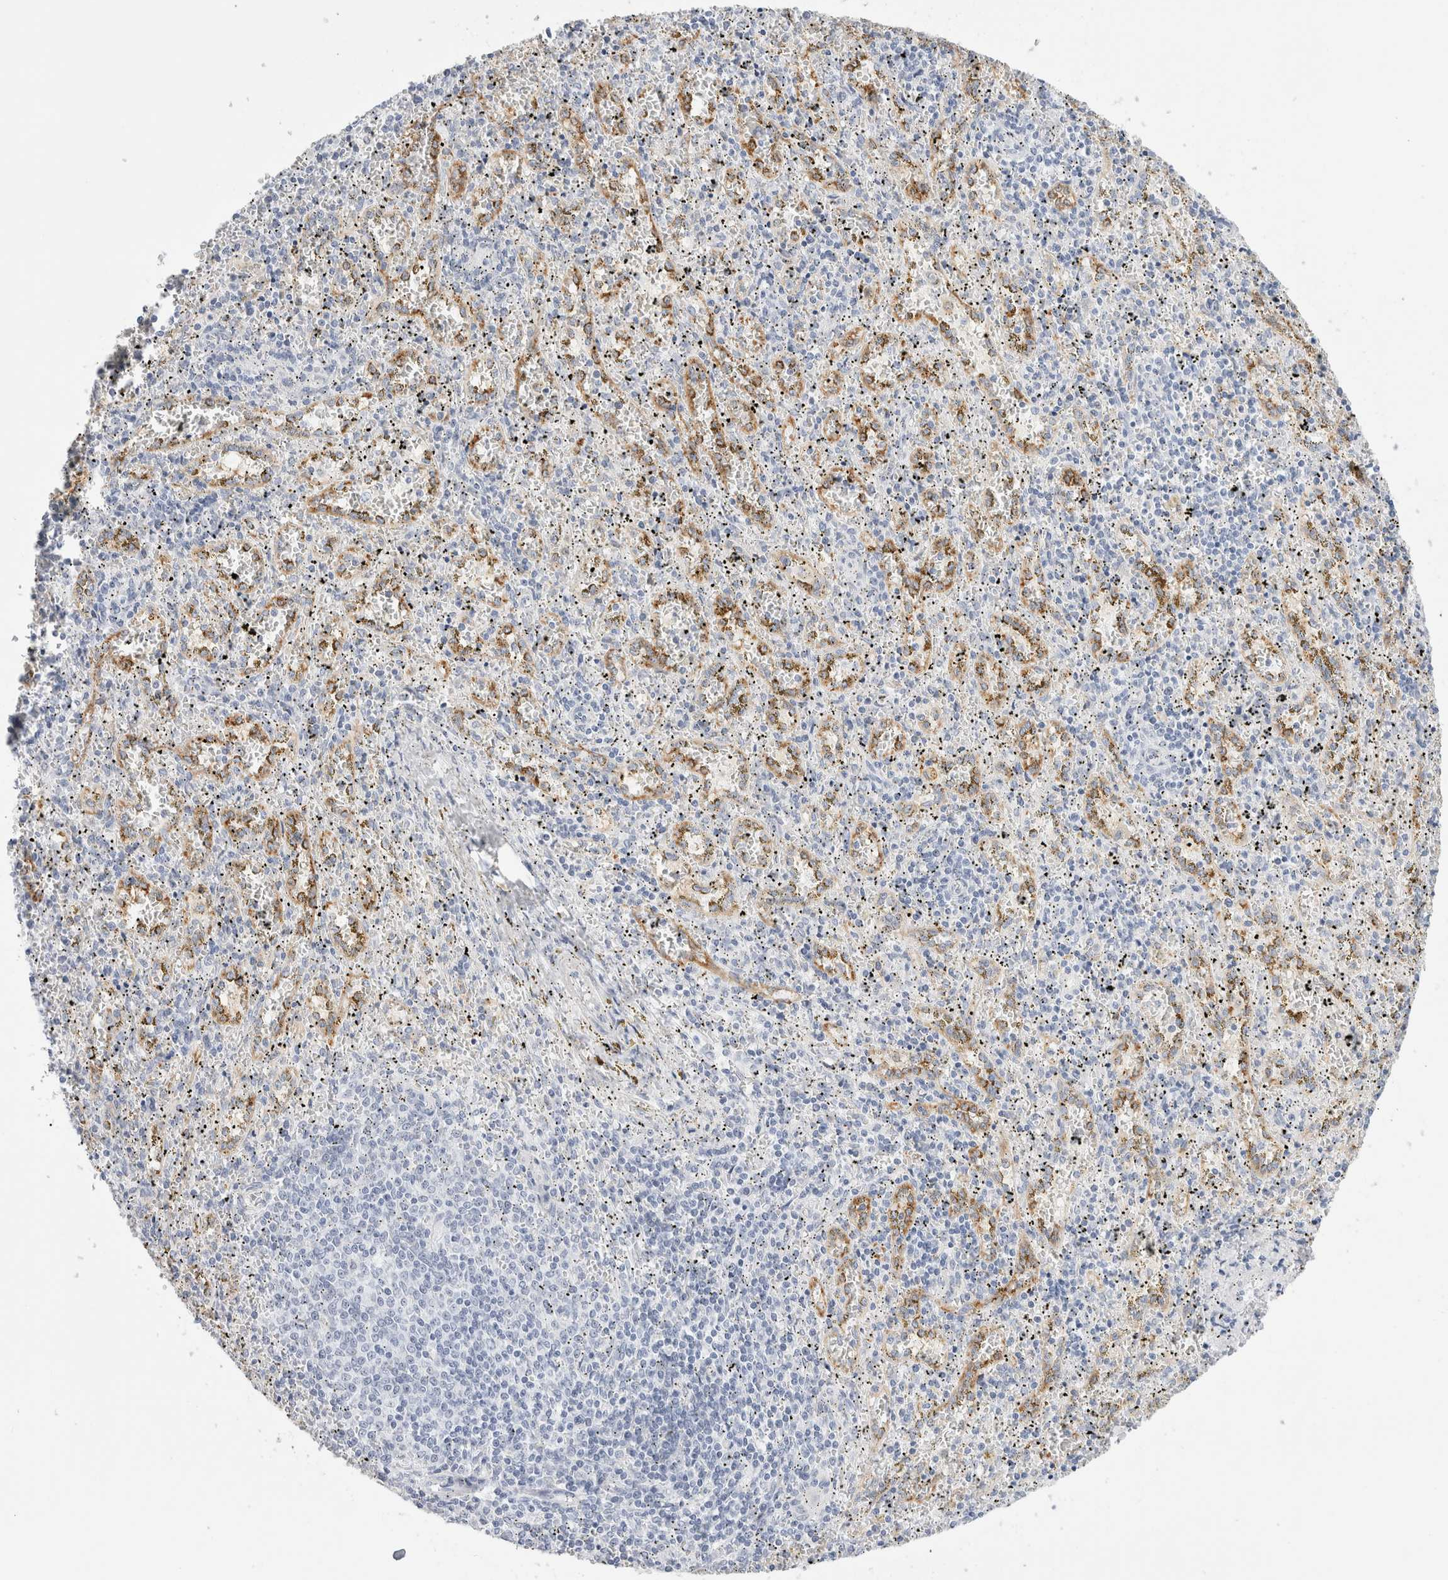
{"staining": {"intensity": "negative", "quantity": "none", "location": "none"}, "tissue": "spleen", "cell_type": "Cells in red pulp", "image_type": "normal", "snomed": [{"axis": "morphology", "description": "Normal tissue, NOS"}, {"axis": "topography", "description": "Spleen"}], "caption": "Immunohistochemistry of unremarkable human spleen shows no staining in cells in red pulp. Brightfield microscopy of immunohistochemistry (IHC) stained with DAB (3,3'-diaminobenzidine) (brown) and hematoxylin (blue), captured at high magnification.", "gene": "MUC15", "patient": {"sex": "male", "age": 11}}